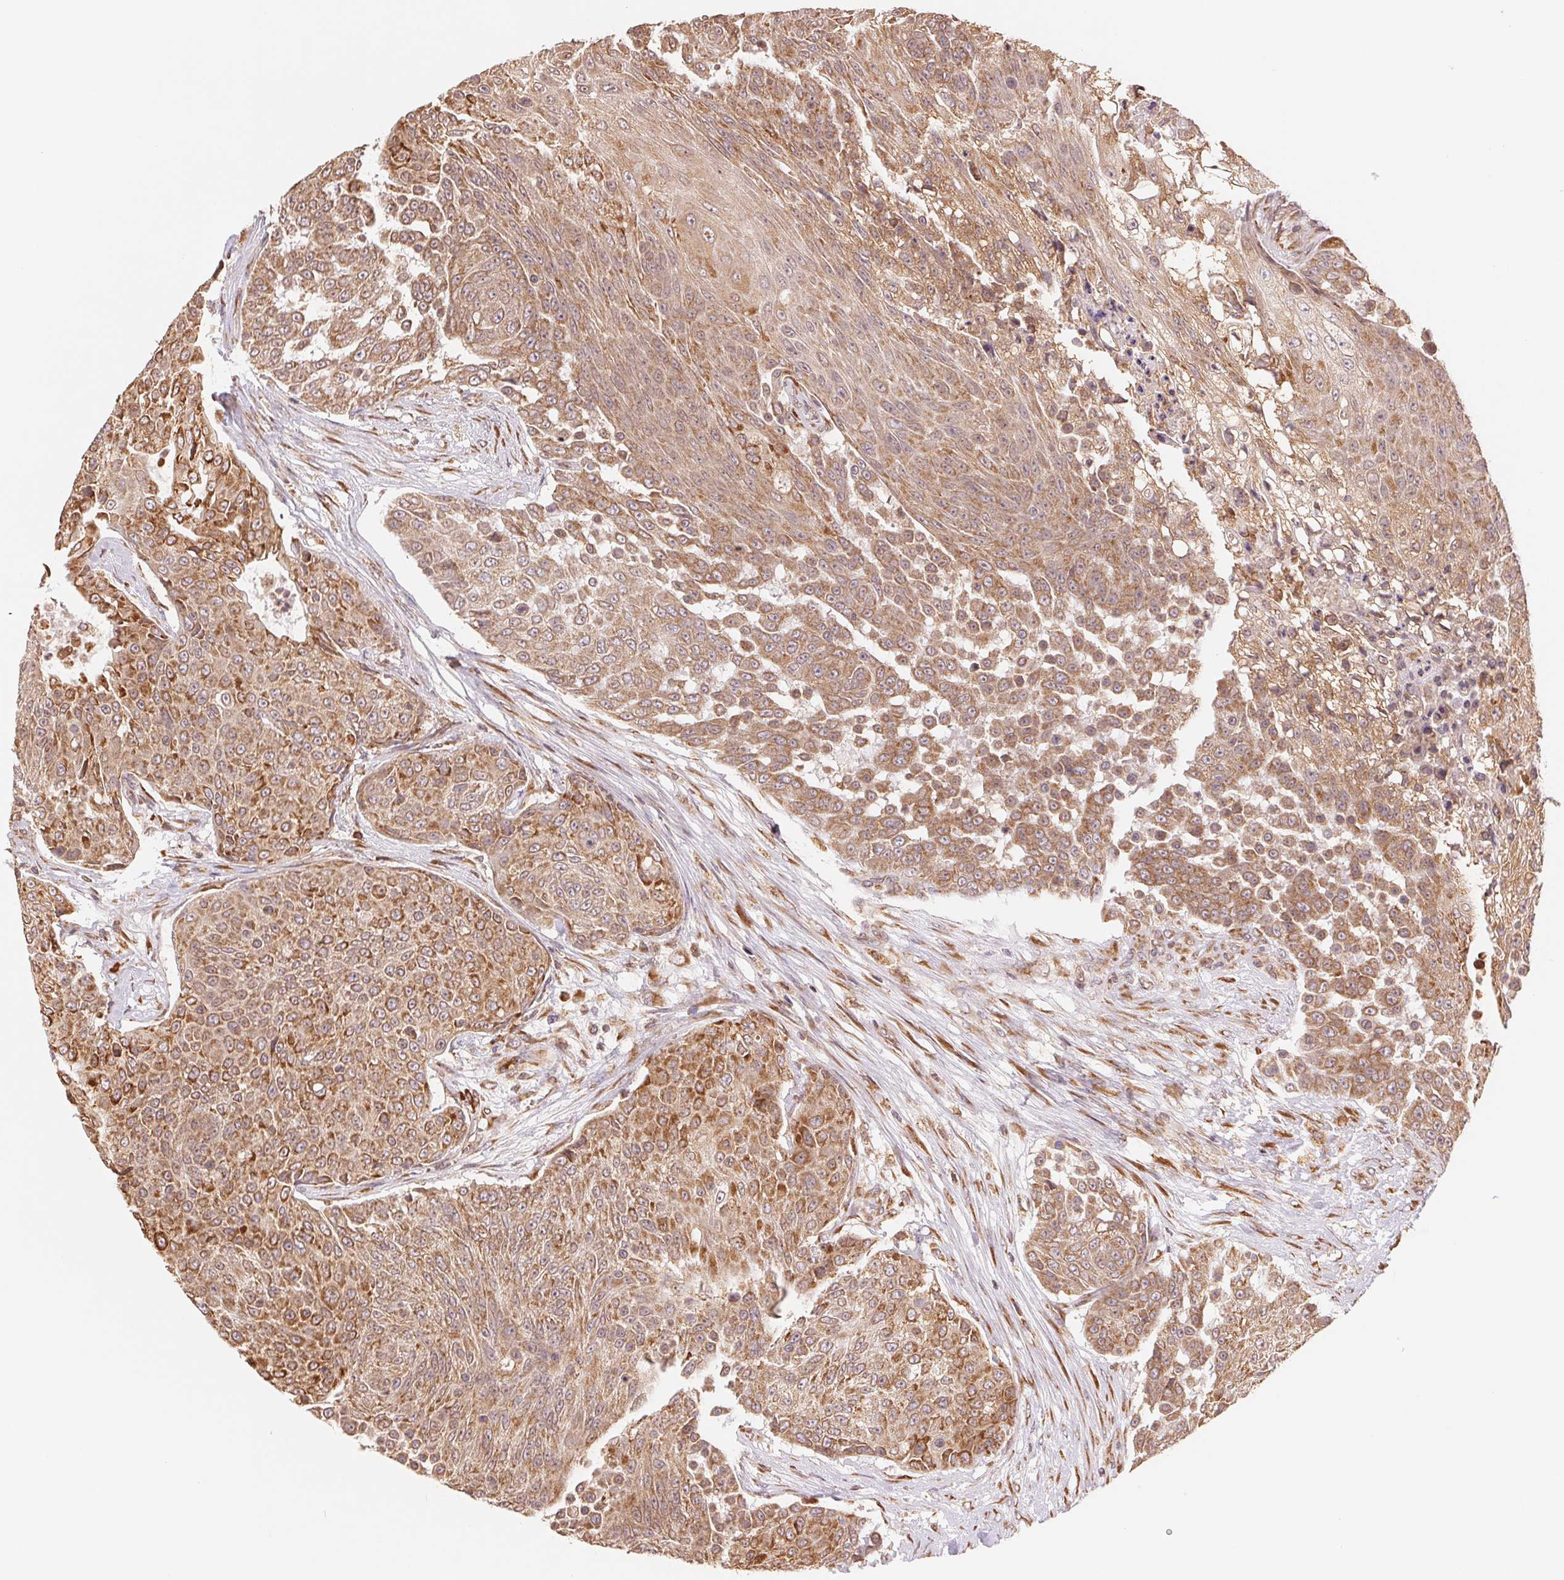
{"staining": {"intensity": "moderate", "quantity": ">75%", "location": "cytoplasmic/membranous"}, "tissue": "urothelial cancer", "cell_type": "Tumor cells", "image_type": "cancer", "snomed": [{"axis": "morphology", "description": "Urothelial carcinoma, High grade"}, {"axis": "topography", "description": "Urinary bladder"}], "caption": "A brown stain highlights moderate cytoplasmic/membranous expression of a protein in human urothelial cancer tumor cells.", "gene": "RPN1", "patient": {"sex": "female", "age": 63}}